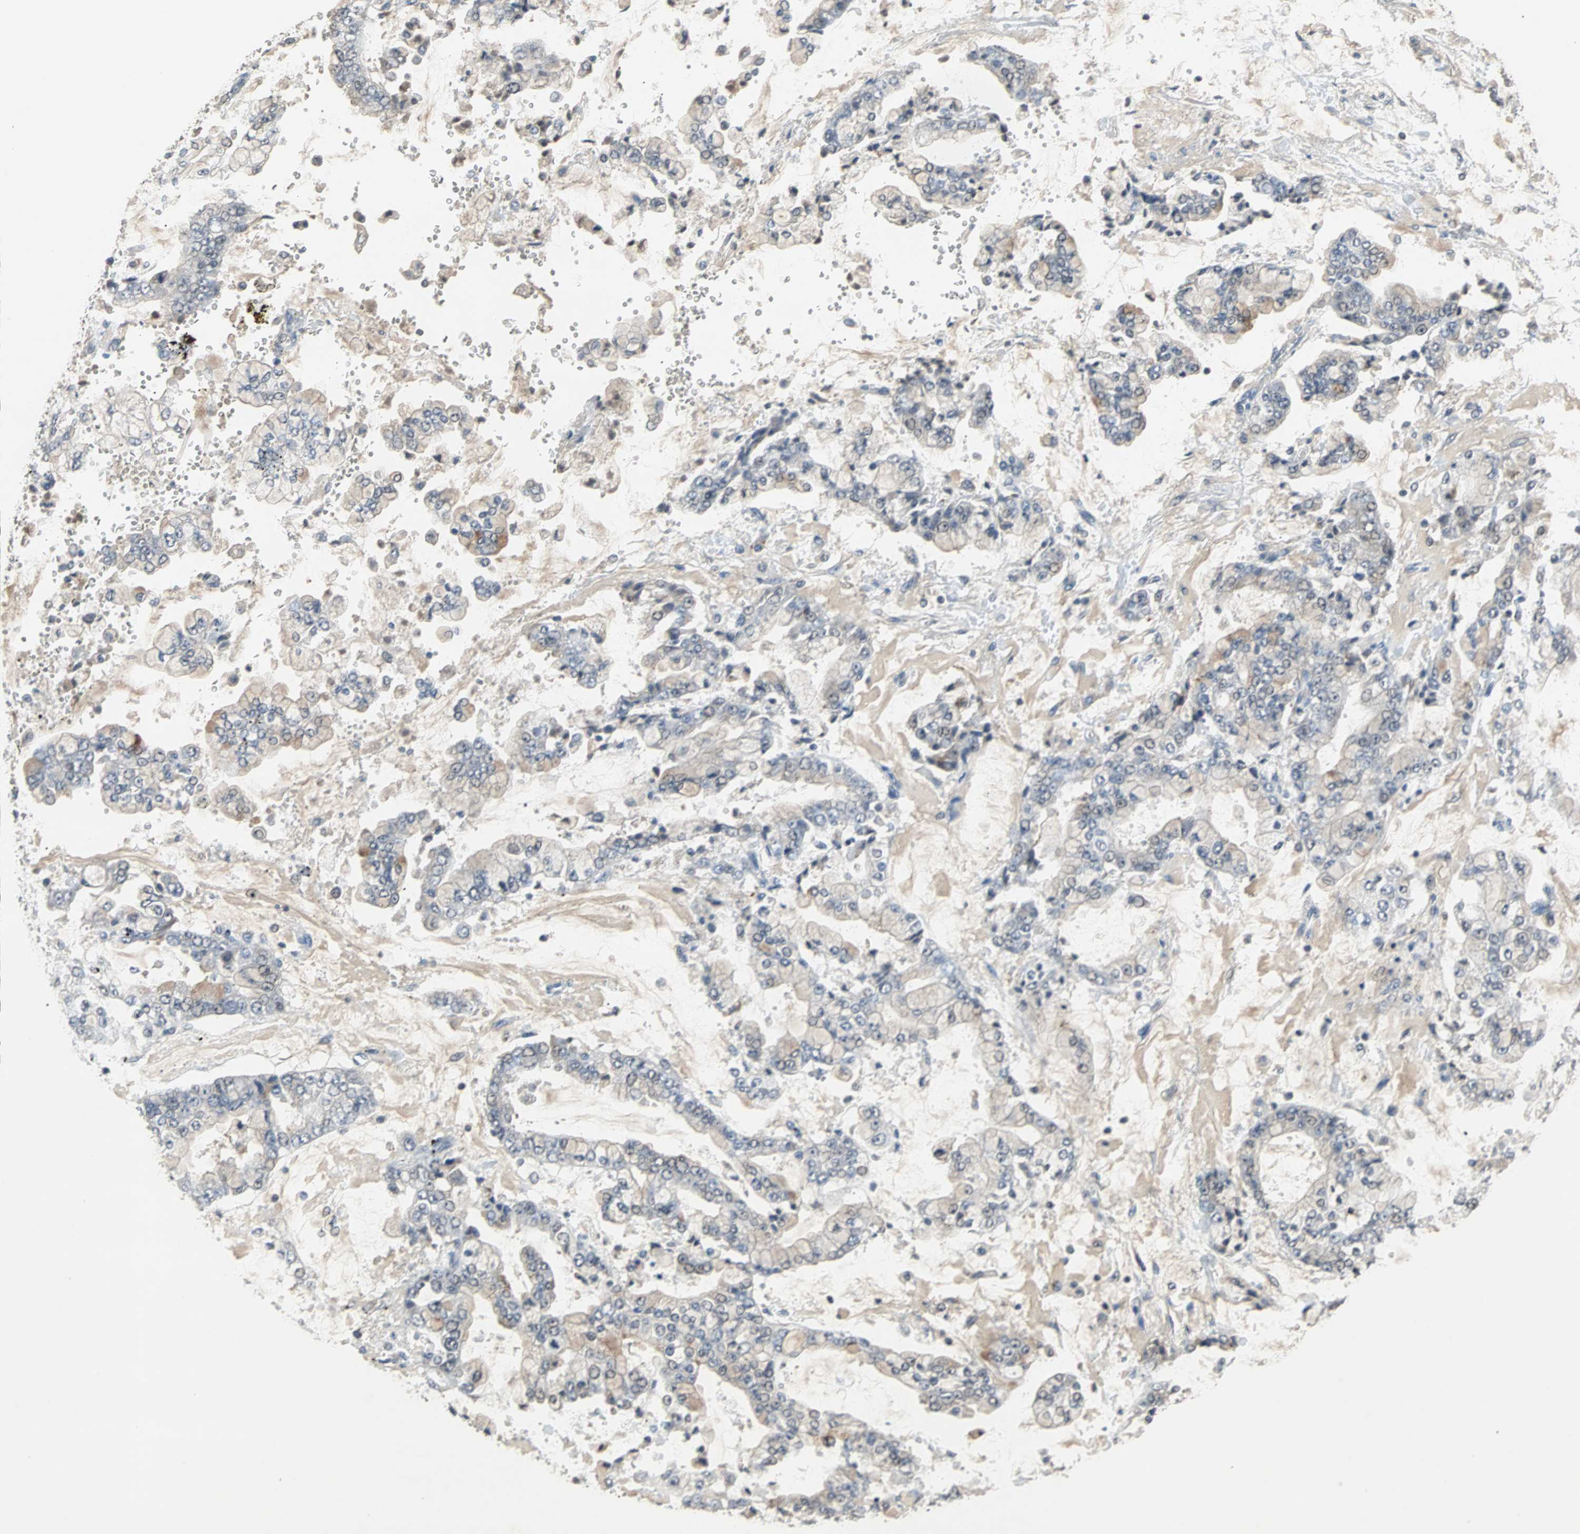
{"staining": {"intensity": "moderate", "quantity": "<25%", "location": "cytoplasmic/membranous,nuclear"}, "tissue": "stomach cancer", "cell_type": "Tumor cells", "image_type": "cancer", "snomed": [{"axis": "morphology", "description": "Adenocarcinoma, NOS"}, {"axis": "topography", "description": "Stomach"}], "caption": "Brown immunohistochemical staining in human adenocarcinoma (stomach) exhibits moderate cytoplasmic/membranous and nuclear positivity in approximately <25% of tumor cells.", "gene": "ABHD2", "patient": {"sex": "male", "age": 76}}